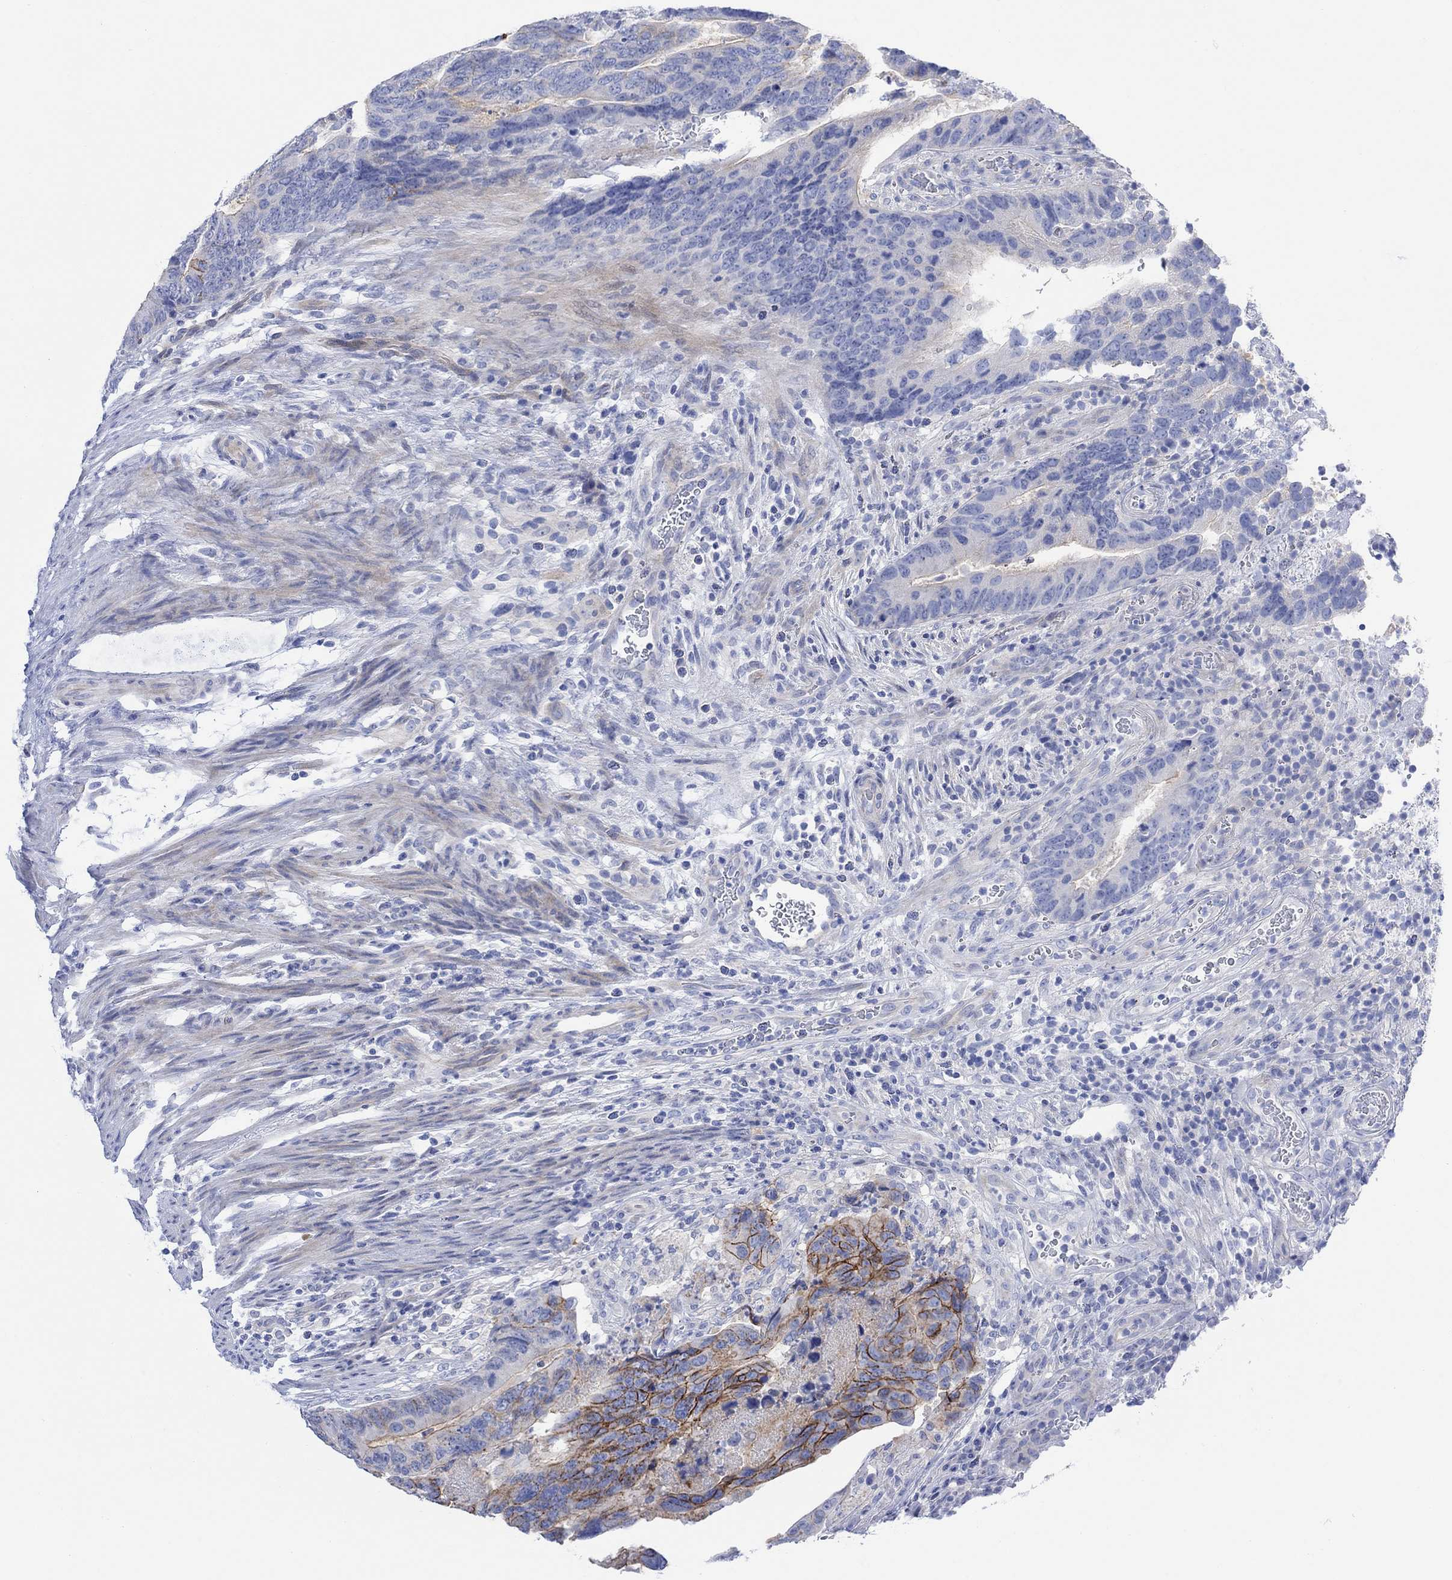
{"staining": {"intensity": "strong", "quantity": "<25%", "location": "cytoplasmic/membranous"}, "tissue": "colorectal cancer", "cell_type": "Tumor cells", "image_type": "cancer", "snomed": [{"axis": "morphology", "description": "Adenocarcinoma, NOS"}, {"axis": "topography", "description": "Colon"}], "caption": "DAB (3,3'-diaminobenzidine) immunohistochemical staining of human colorectal cancer (adenocarcinoma) demonstrates strong cytoplasmic/membranous protein staining in approximately <25% of tumor cells. The staining is performed using DAB brown chromogen to label protein expression. The nuclei are counter-stained blue using hematoxylin.", "gene": "TLDC2", "patient": {"sex": "female", "age": 56}}